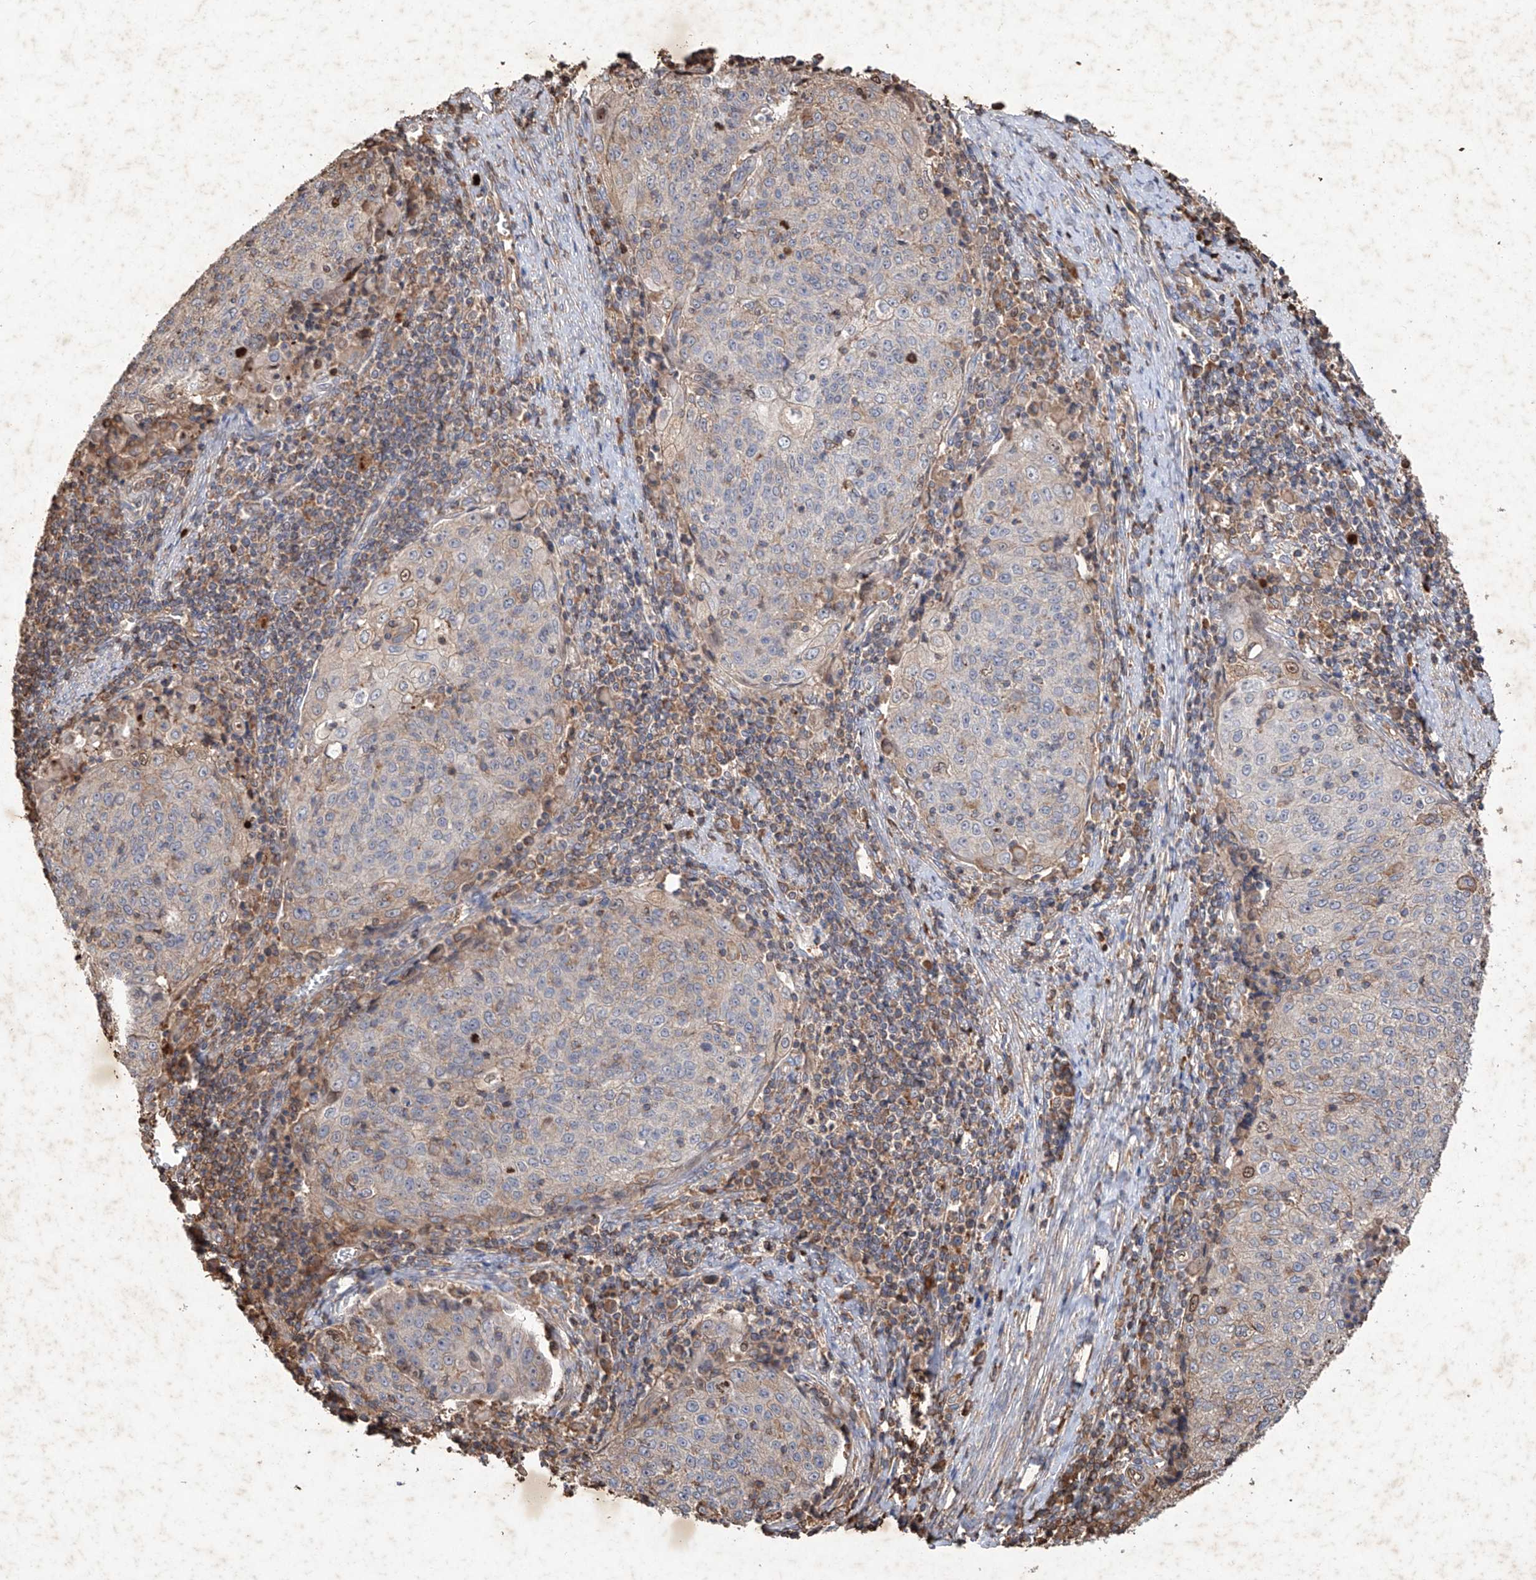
{"staining": {"intensity": "weak", "quantity": "<25%", "location": "cytoplasmic/membranous"}, "tissue": "cervical cancer", "cell_type": "Tumor cells", "image_type": "cancer", "snomed": [{"axis": "morphology", "description": "Squamous cell carcinoma, NOS"}, {"axis": "topography", "description": "Cervix"}], "caption": "This micrograph is of squamous cell carcinoma (cervical) stained with immunohistochemistry (IHC) to label a protein in brown with the nuclei are counter-stained blue. There is no positivity in tumor cells. Brightfield microscopy of immunohistochemistry (IHC) stained with DAB (3,3'-diaminobenzidine) (brown) and hematoxylin (blue), captured at high magnification.", "gene": "EDN1", "patient": {"sex": "female", "age": 48}}